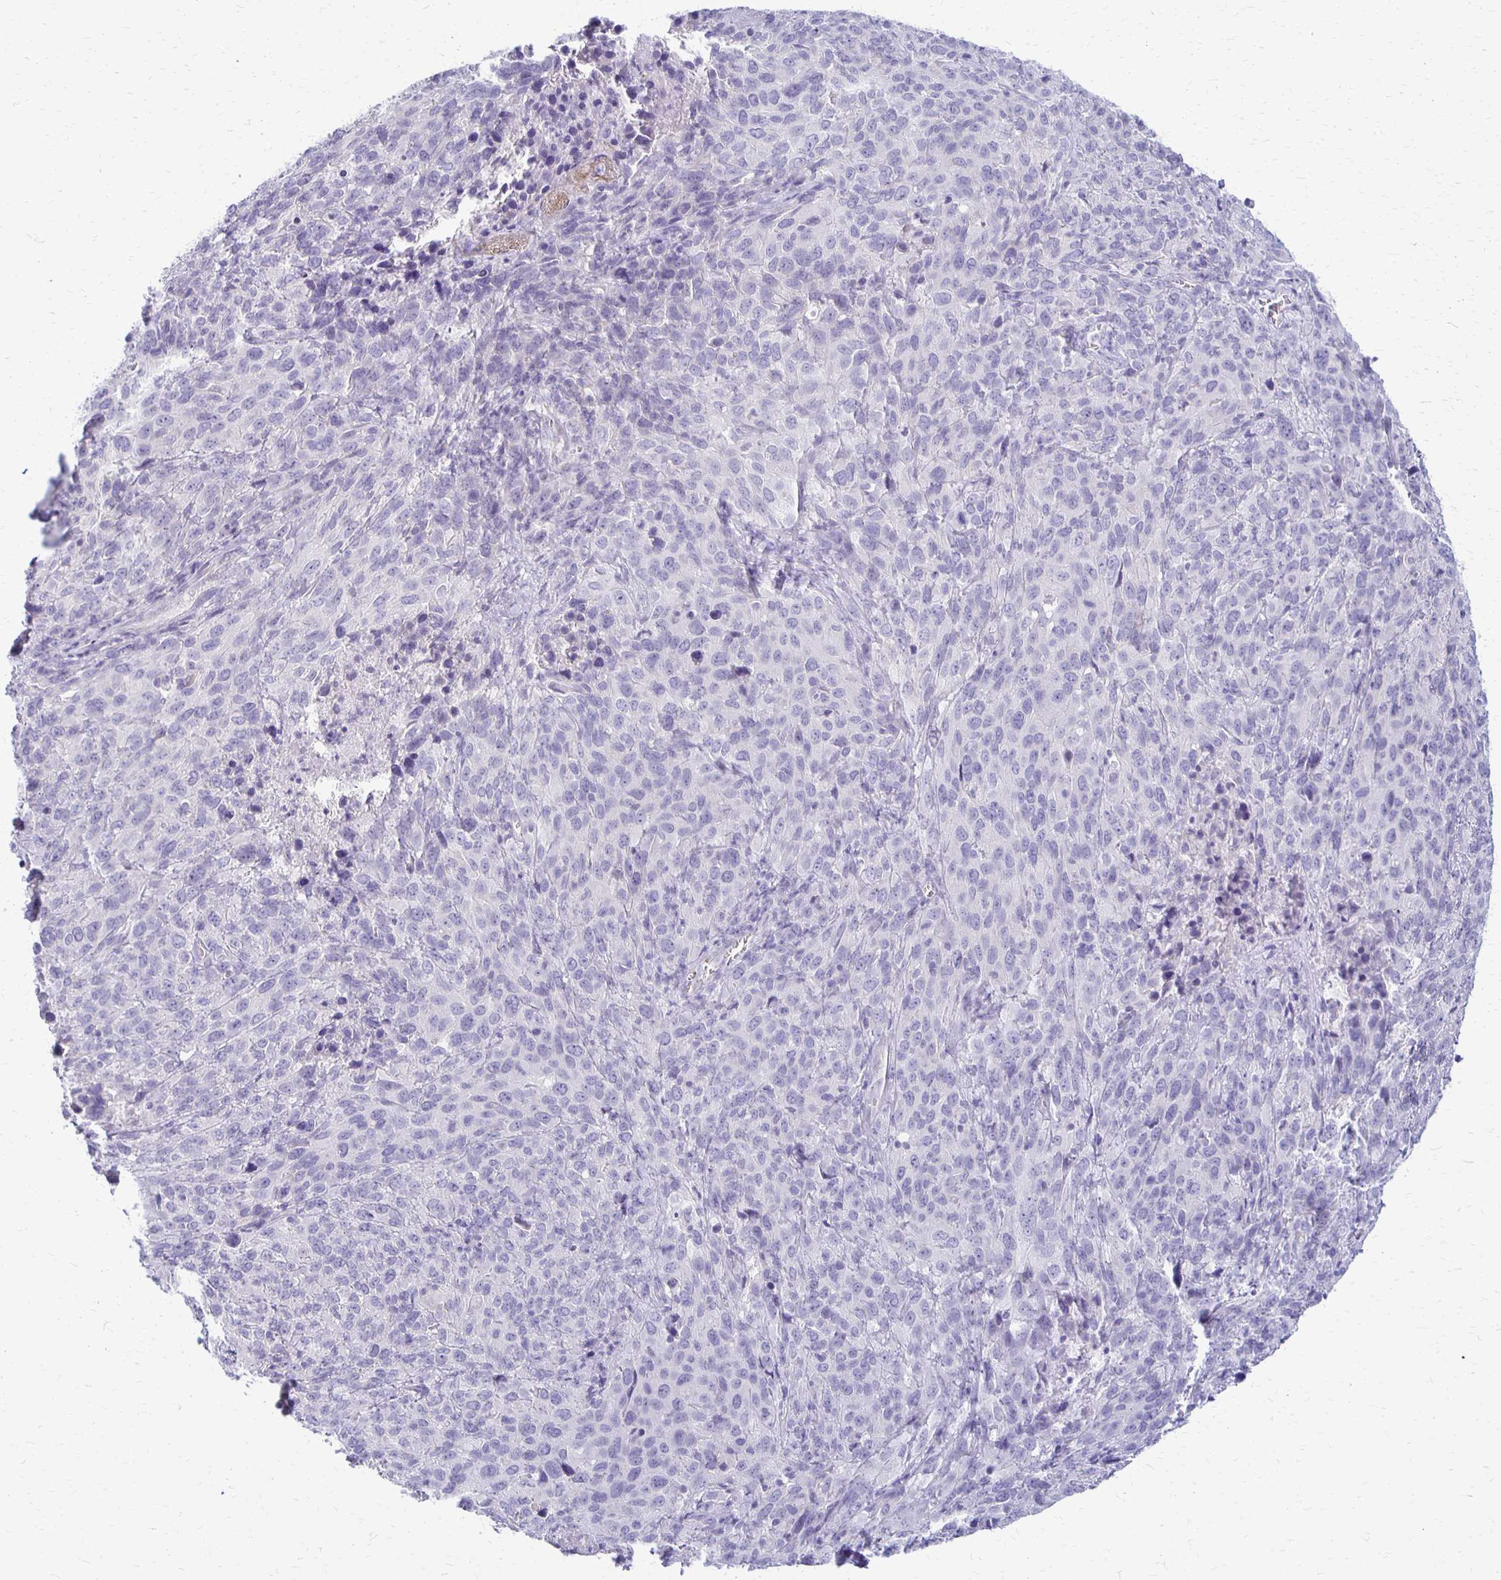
{"staining": {"intensity": "negative", "quantity": "none", "location": "none"}, "tissue": "cervical cancer", "cell_type": "Tumor cells", "image_type": "cancer", "snomed": [{"axis": "morphology", "description": "Squamous cell carcinoma, NOS"}, {"axis": "topography", "description": "Cervix"}], "caption": "Immunohistochemistry (IHC) histopathology image of neoplastic tissue: human squamous cell carcinoma (cervical) stained with DAB reveals no significant protein positivity in tumor cells.", "gene": "RHOC", "patient": {"sex": "female", "age": 51}}